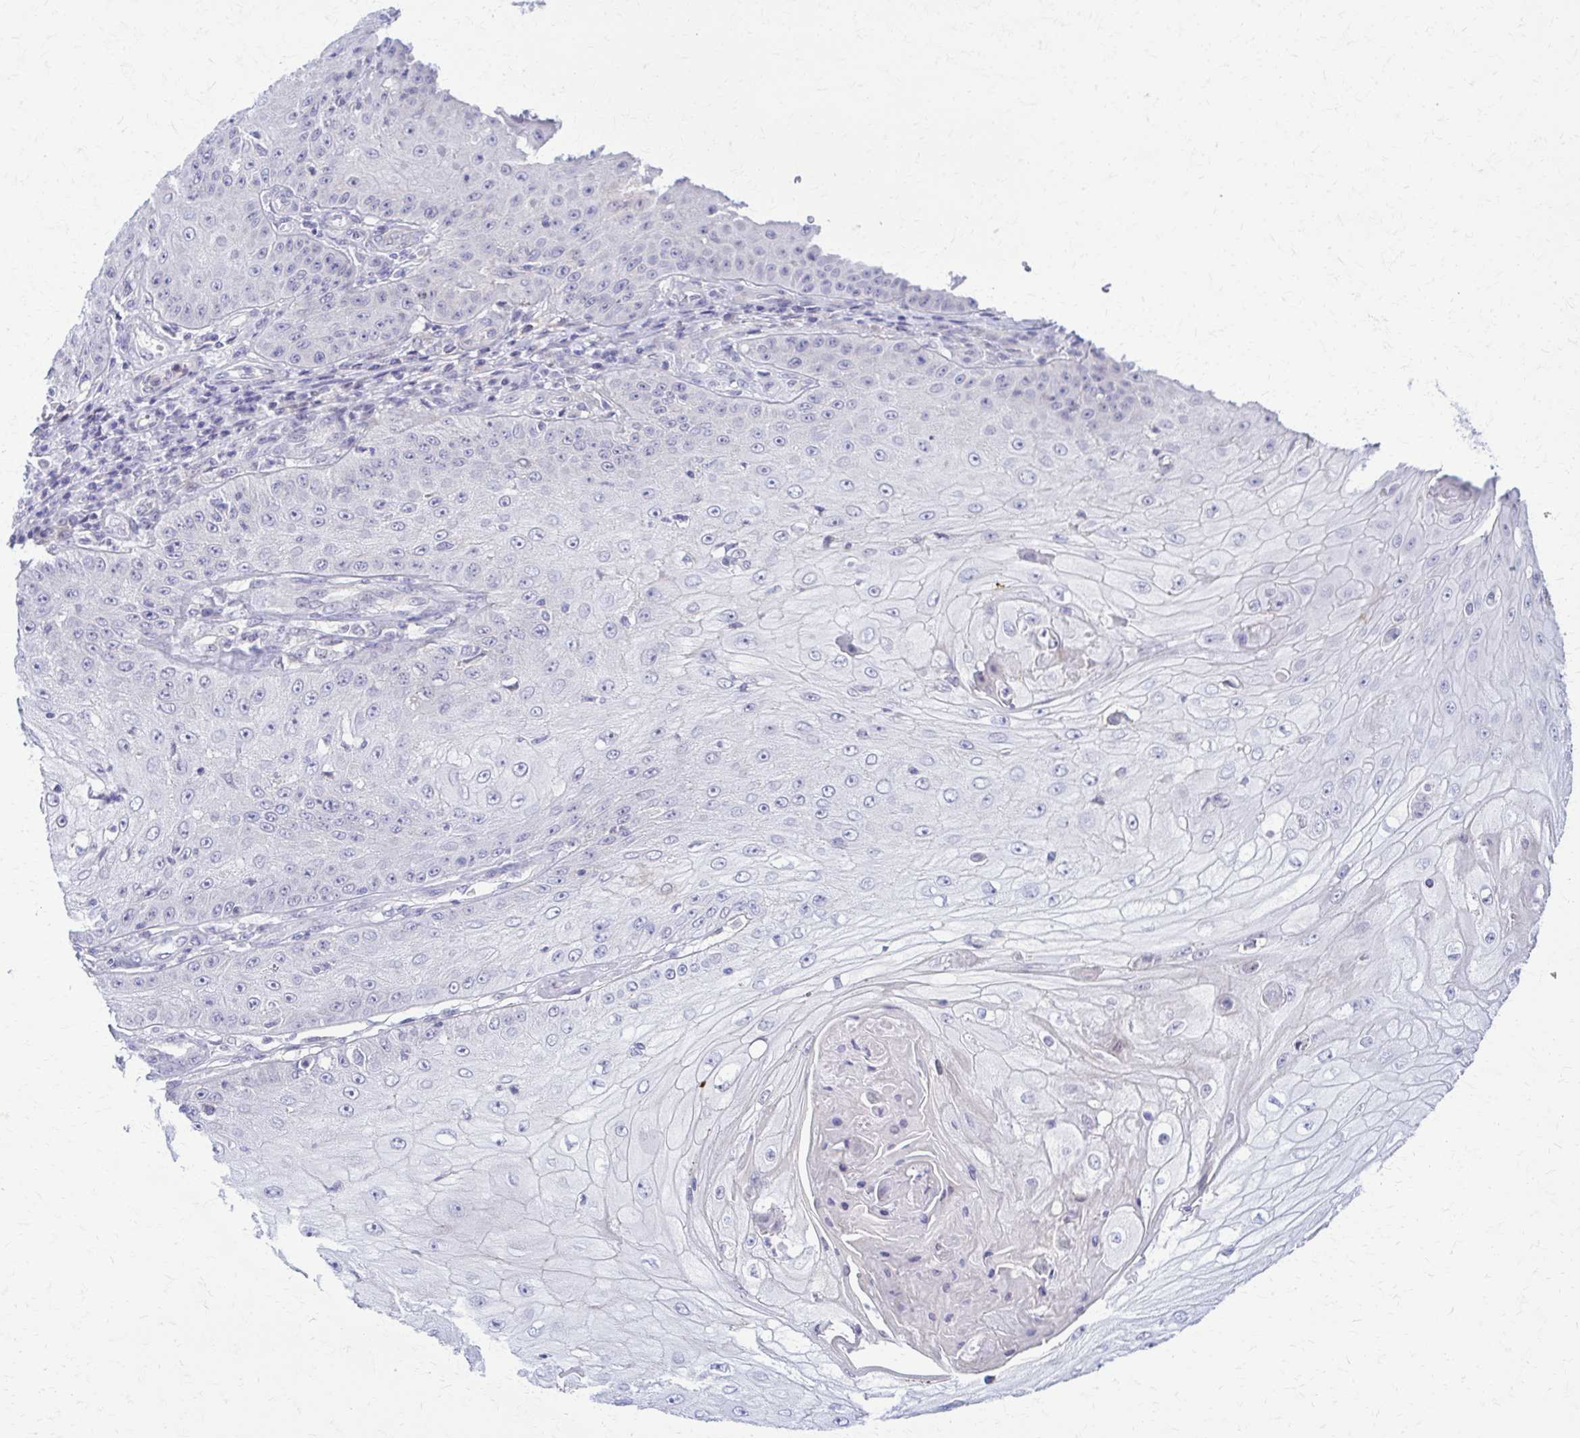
{"staining": {"intensity": "negative", "quantity": "none", "location": "none"}, "tissue": "skin cancer", "cell_type": "Tumor cells", "image_type": "cancer", "snomed": [{"axis": "morphology", "description": "Squamous cell carcinoma, NOS"}, {"axis": "topography", "description": "Skin"}], "caption": "A high-resolution histopathology image shows immunohistochemistry staining of skin squamous cell carcinoma, which shows no significant staining in tumor cells.", "gene": "RHOBTB2", "patient": {"sex": "male", "age": 70}}